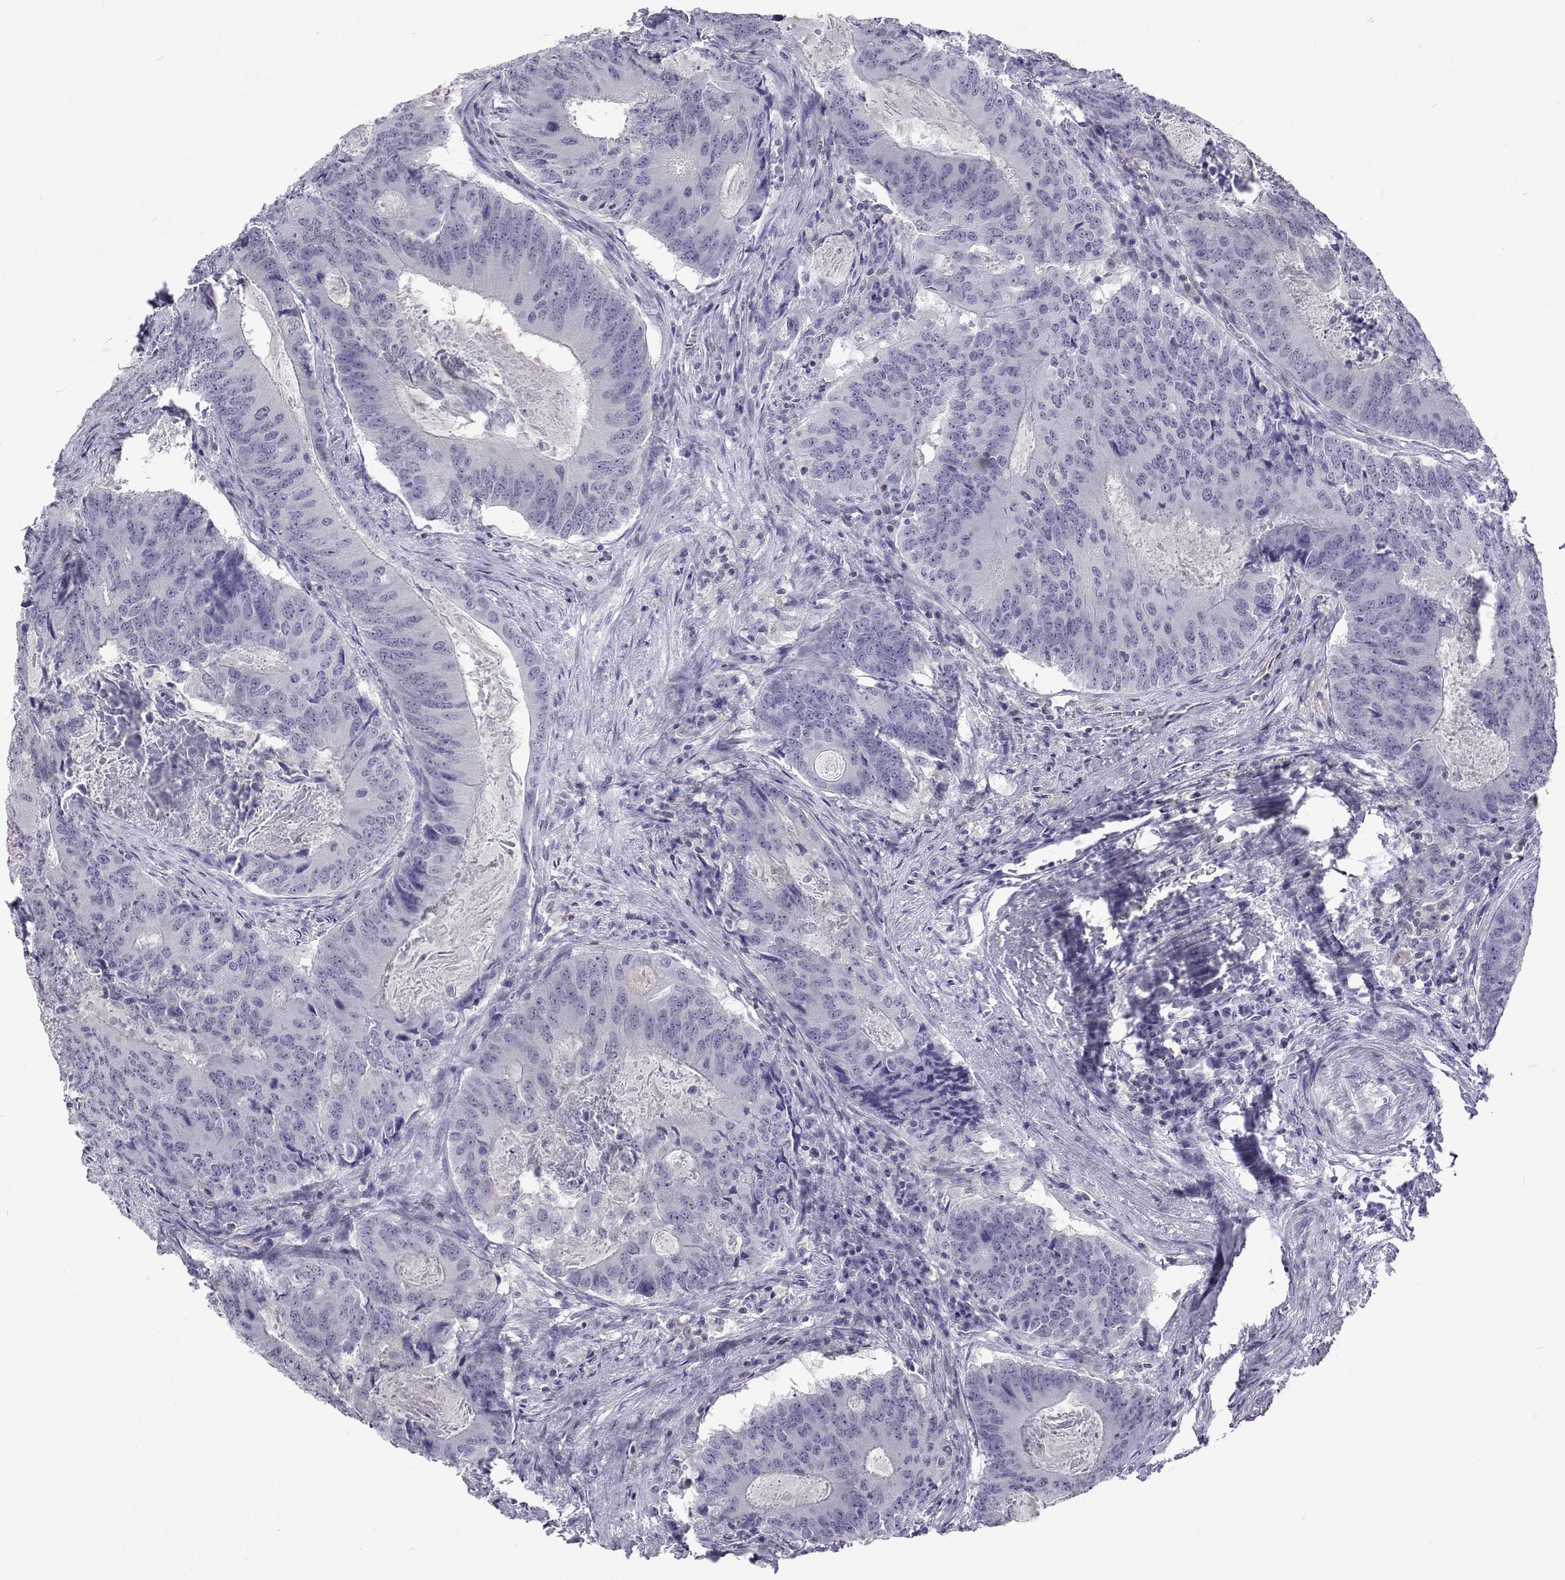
{"staining": {"intensity": "negative", "quantity": "none", "location": "none"}, "tissue": "colorectal cancer", "cell_type": "Tumor cells", "image_type": "cancer", "snomed": [{"axis": "morphology", "description": "Adenocarcinoma, NOS"}, {"axis": "topography", "description": "Colon"}], "caption": "Immunohistochemistry (IHC) of human colorectal cancer shows no expression in tumor cells. The staining is performed using DAB (3,3'-diaminobenzidine) brown chromogen with nuclei counter-stained in using hematoxylin.", "gene": "GALM", "patient": {"sex": "male", "age": 67}}